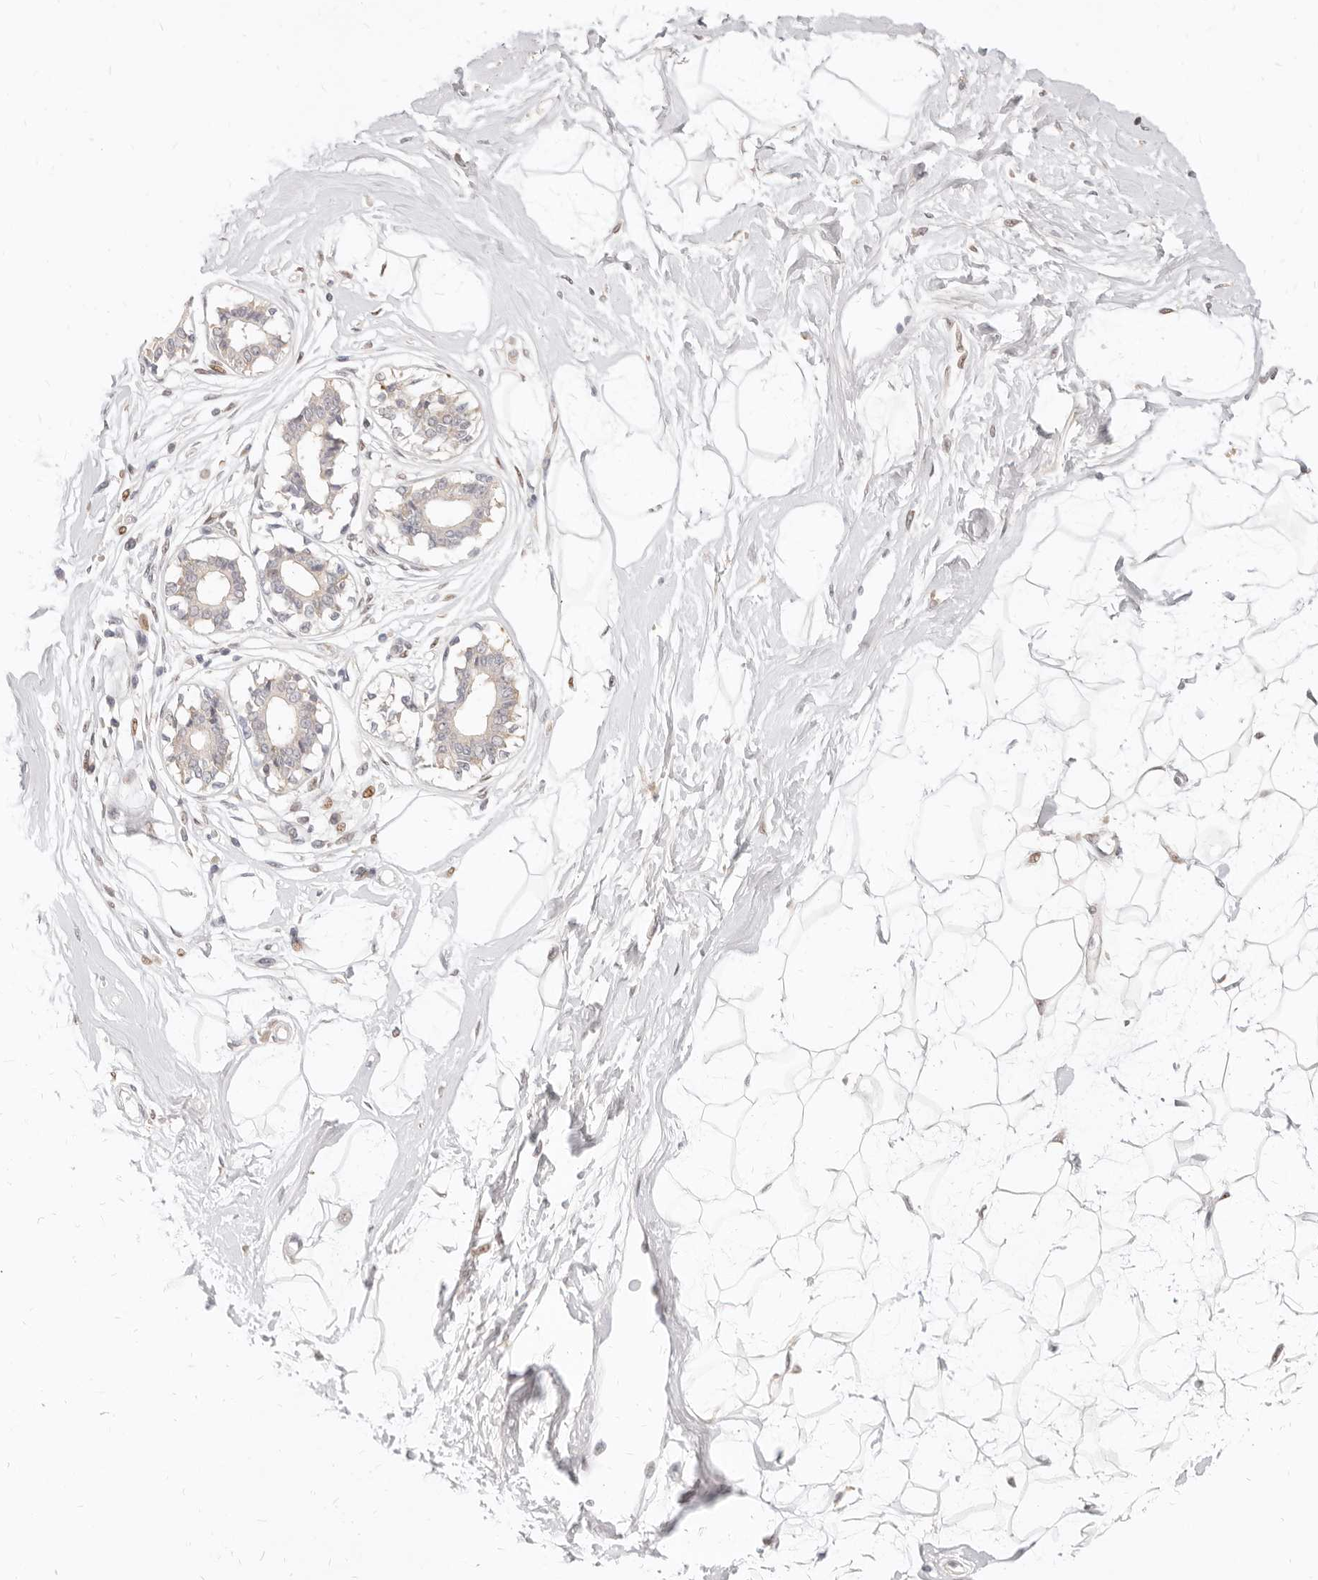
{"staining": {"intensity": "weak", "quantity": "25%-75%", "location": "cytoplasmic/membranous"}, "tissue": "breast", "cell_type": "Adipocytes", "image_type": "normal", "snomed": [{"axis": "morphology", "description": "Normal tissue, NOS"}, {"axis": "topography", "description": "Breast"}], "caption": "High-magnification brightfield microscopy of unremarkable breast stained with DAB (3,3'-diaminobenzidine) (brown) and counterstained with hematoxylin (blue). adipocytes exhibit weak cytoplasmic/membranous expression is present in approximately25%-75% of cells. The staining was performed using DAB, with brown indicating positive protein expression. Nuclei are stained blue with hematoxylin.", "gene": "LTB4R2", "patient": {"sex": "female", "age": 45}}